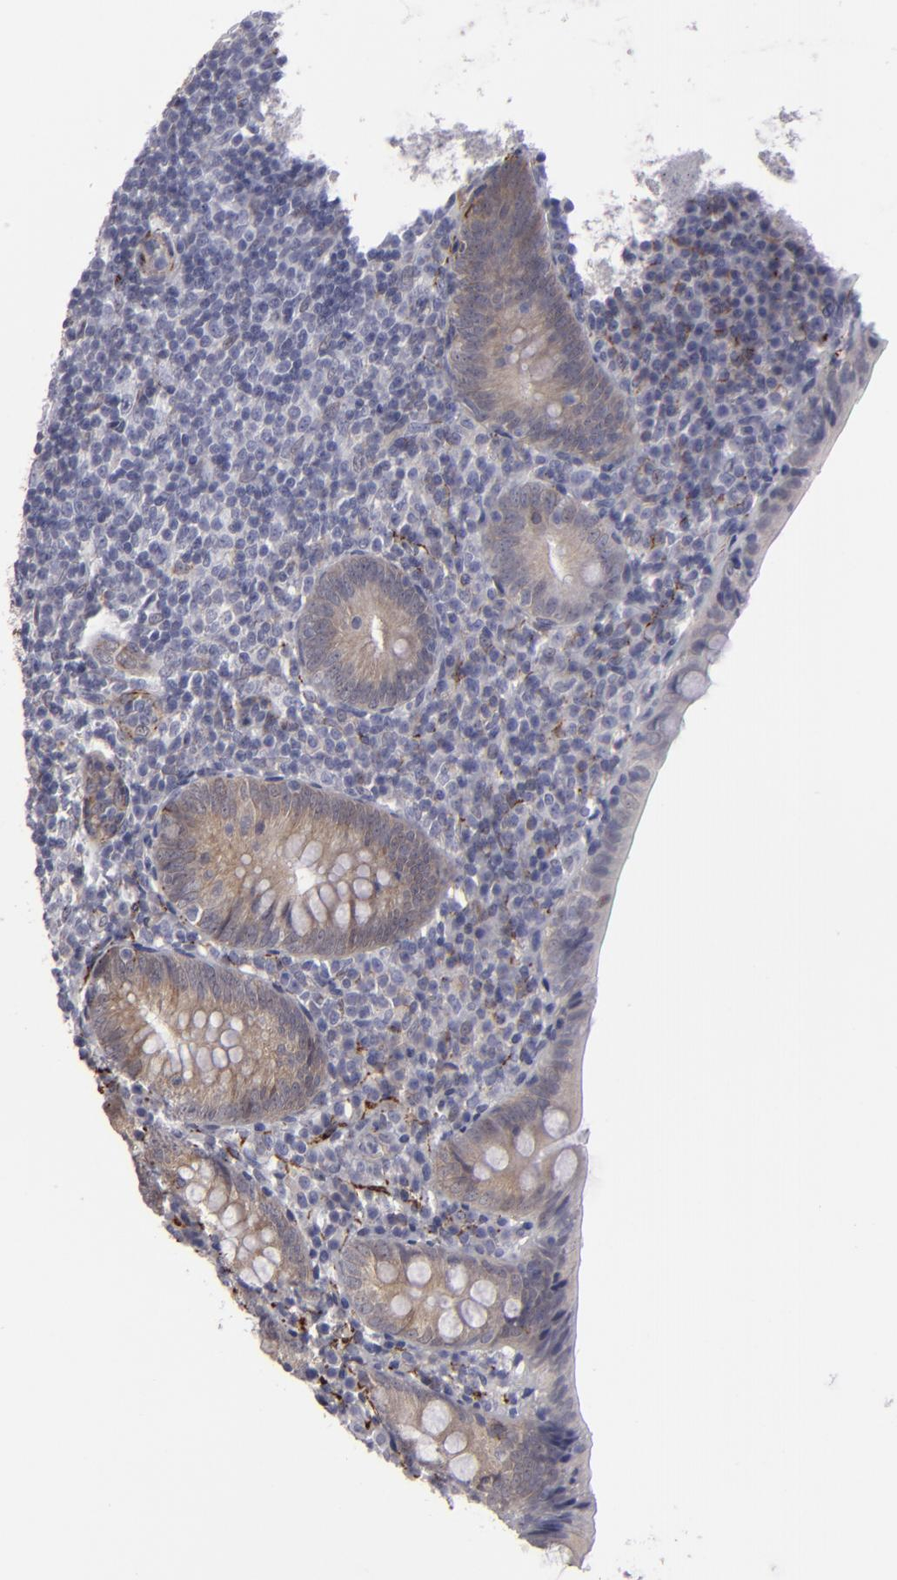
{"staining": {"intensity": "negative", "quantity": "none", "location": "none"}, "tissue": "appendix", "cell_type": "Glandular cells", "image_type": "normal", "snomed": [{"axis": "morphology", "description": "Normal tissue, NOS"}, {"axis": "topography", "description": "Appendix"}], "caption": "DAB immunohistochemical staining of unremarkable appendix exhibits no significant expression in glandular cells. Brightfield microscopy of immunohistochemistry stained with DAB (brown) and hematoxylin (blue), captured at high magnification.", "gene": "ALCAM", "patient": {"sex": "female", "age": 10}}